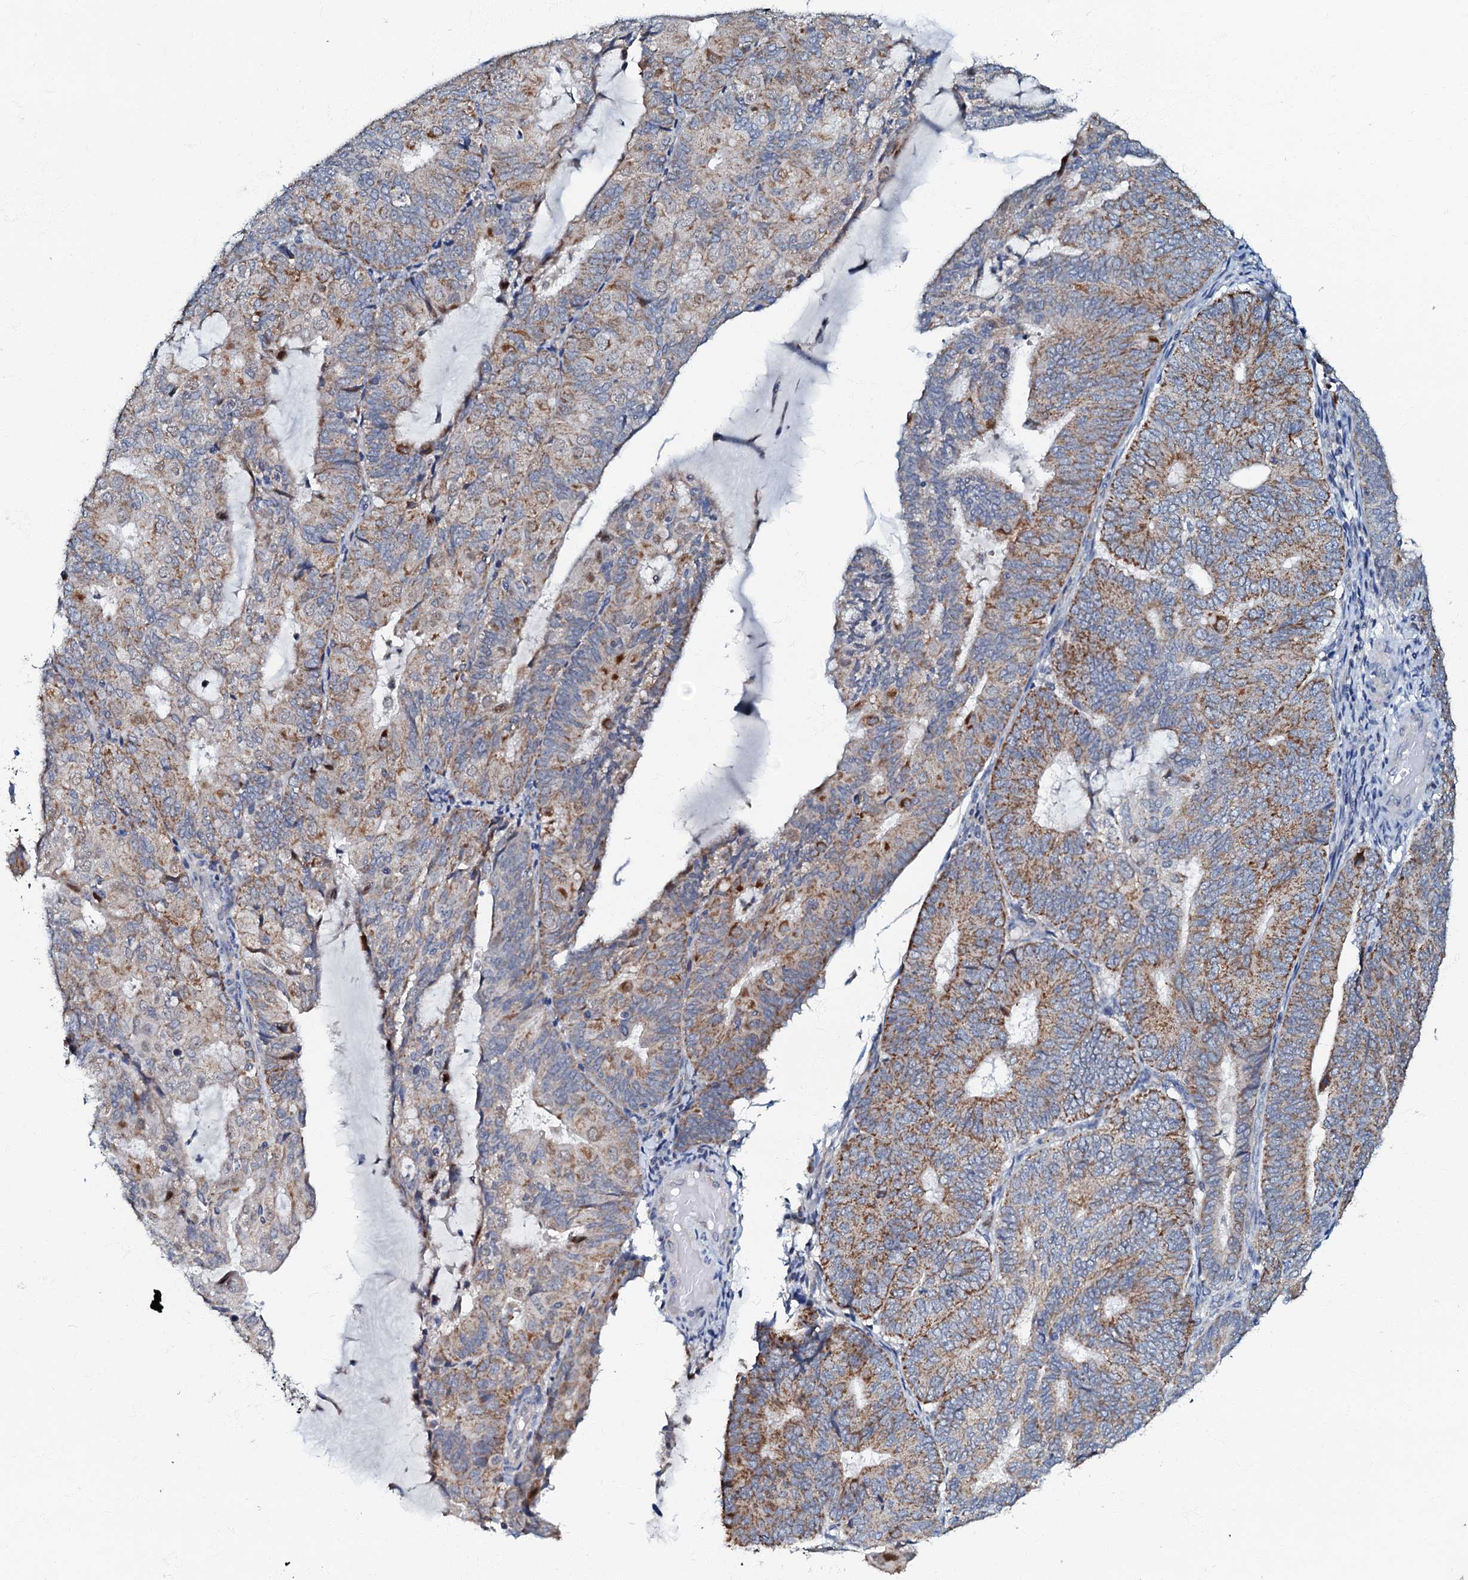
{"staining": {"intensity": "moderate", "quantity": ">75%", "location": "cytoplasmic/membranous"}, "tissue": "endometrial cancer", "cell_type": "Tumor cells", "image_type": "cancer", "snomed": [{"axis": "morphology", "description": "Adenocarcinoma, NOS"}, {"axis": "topography", "description": "Endometrium"}], "caption": "Immunohistochemical staining of human endometrial adenocarcinoma displays medium levels of moderate cytoplasmic/membranous staining in about >75% of tumor cells.", "gene": "MRPL51", "patient": {"sex": "female", "age": 81}}